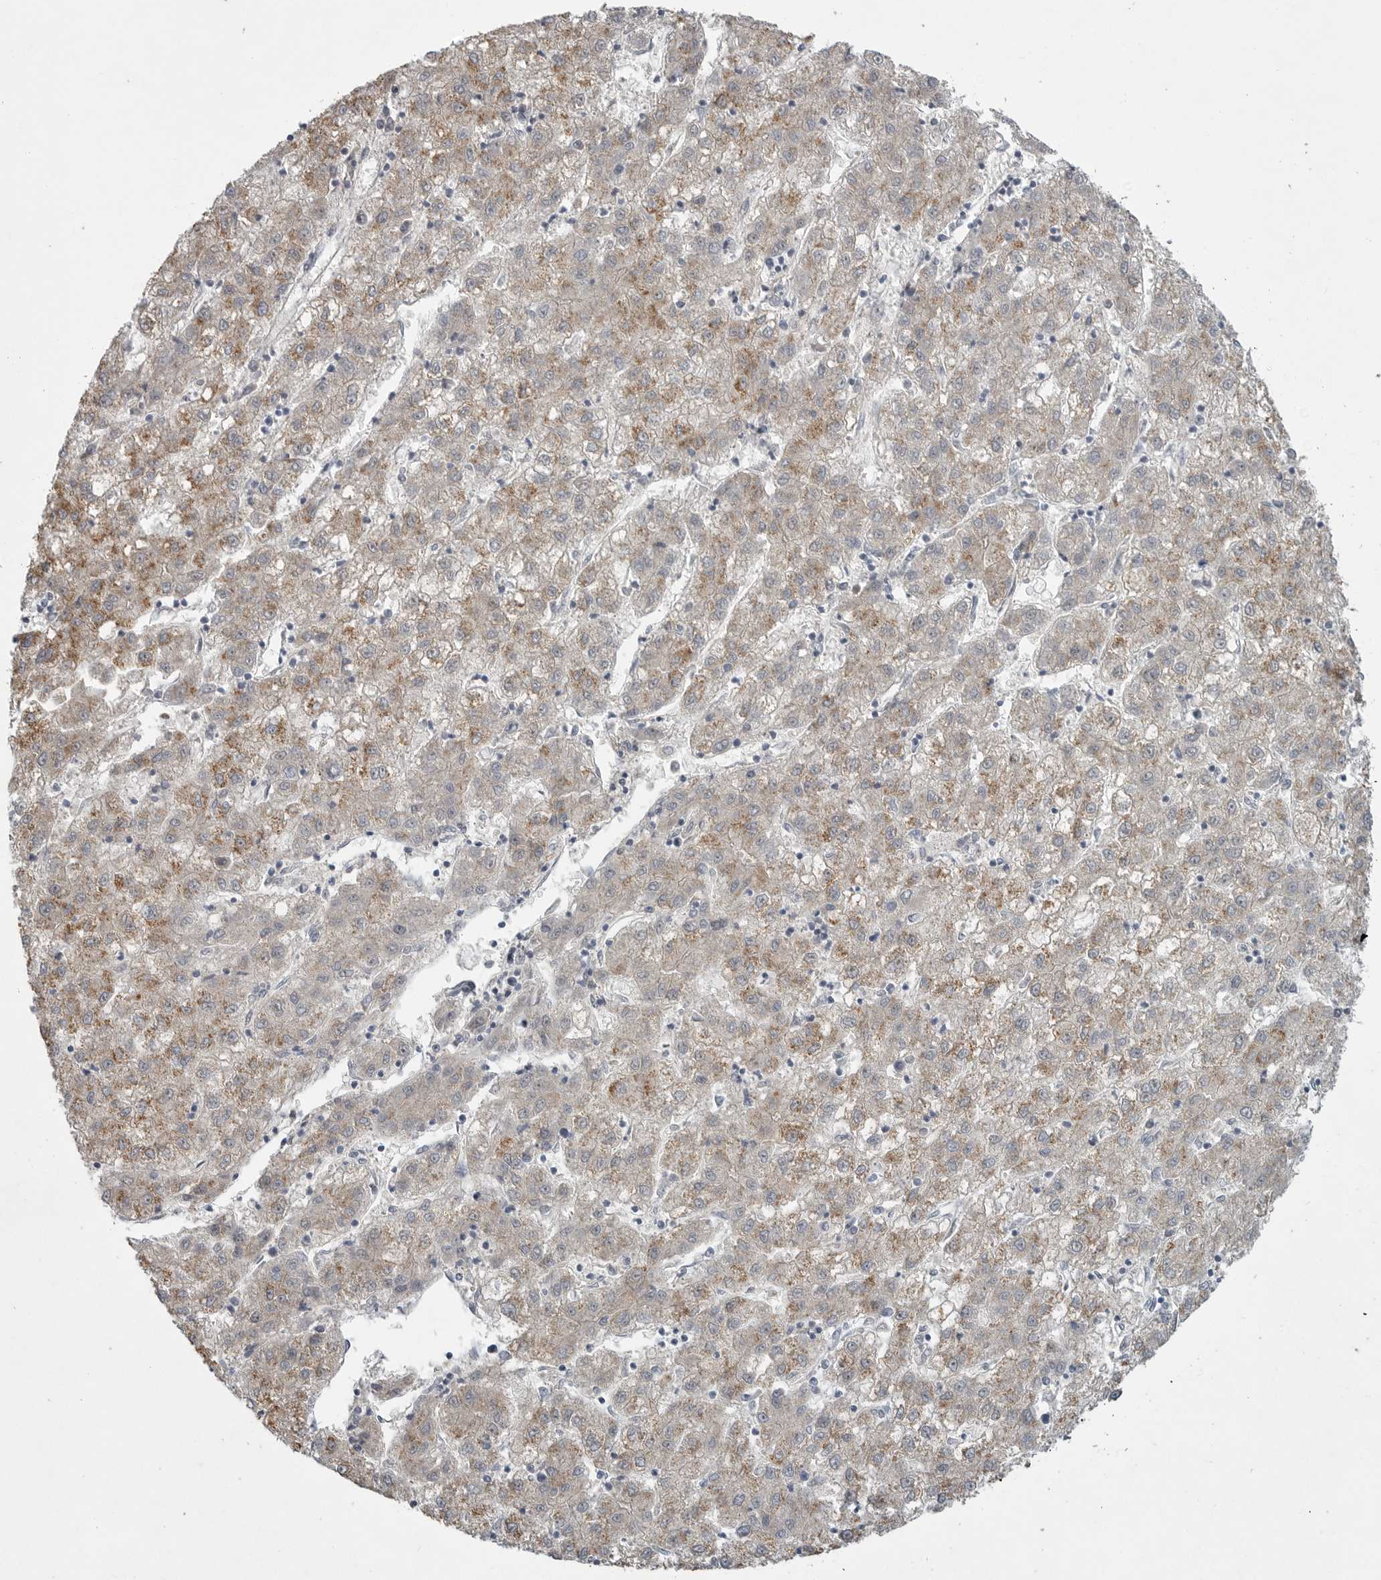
{"staining": {"intensity": "moderate", "quantity": ">75%", "location": "cytoplasmic/membranous"}, "tissue": "liver cancer", "cell_type": "Tumor cells", "image_type": "cancer", "snomed": [{"axis": "morphology", "description": "Carcinoma, Hepatocellular, NOS"}, {"axis": "topography", "description": "Liver"}], "caption": "Human liver cancer (hepatocellular carcinoma) stained with a brown dye demonstrates moderate cytoplasmic/membranous positive staining in approximately >75% of tumor cells.", "gene": "FBXO43", "patient": {"sex": "male", "age": 72}}